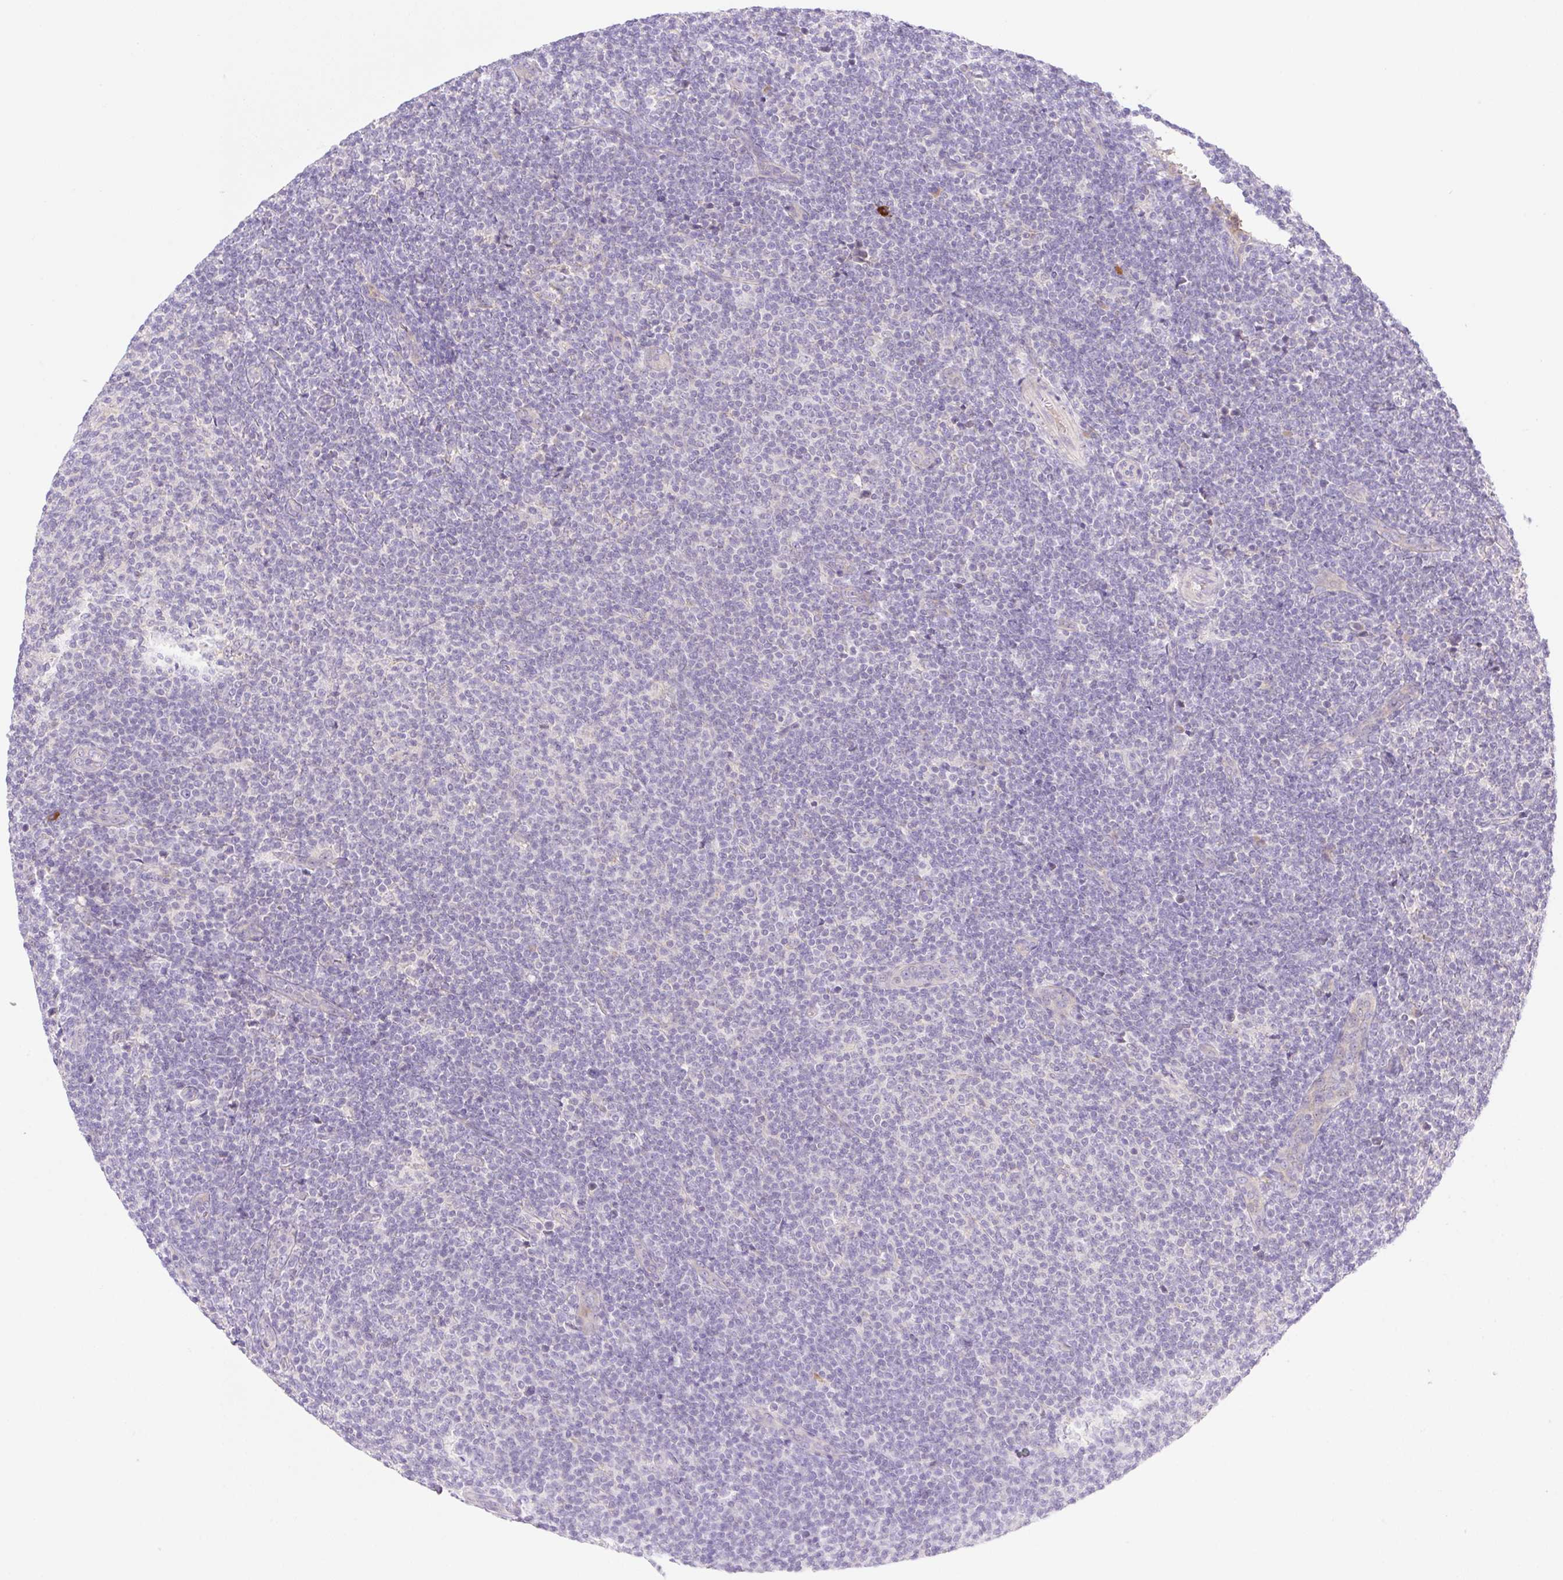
{"staining": {"intensity": "negative", "quantity": "none", "location": "none"}, "tissue": "lymphoma", "cell_type": "Tumor cells", "image_type": "cancer", "snomed": [{"axis": "morphology", "description": "Malignant lymphoma, non-Hodgkin's type, Low grade"}, {"axis": "topography", "description": "Lymph node"}], "caption": "Low-grade malignant lymphoma, non-Hodgkin's type was stained to show a protein in brown. There is no significant expression in tumor cells.", "gene": "DENND5A", "patient": {"sex": "male", "age": 66}}